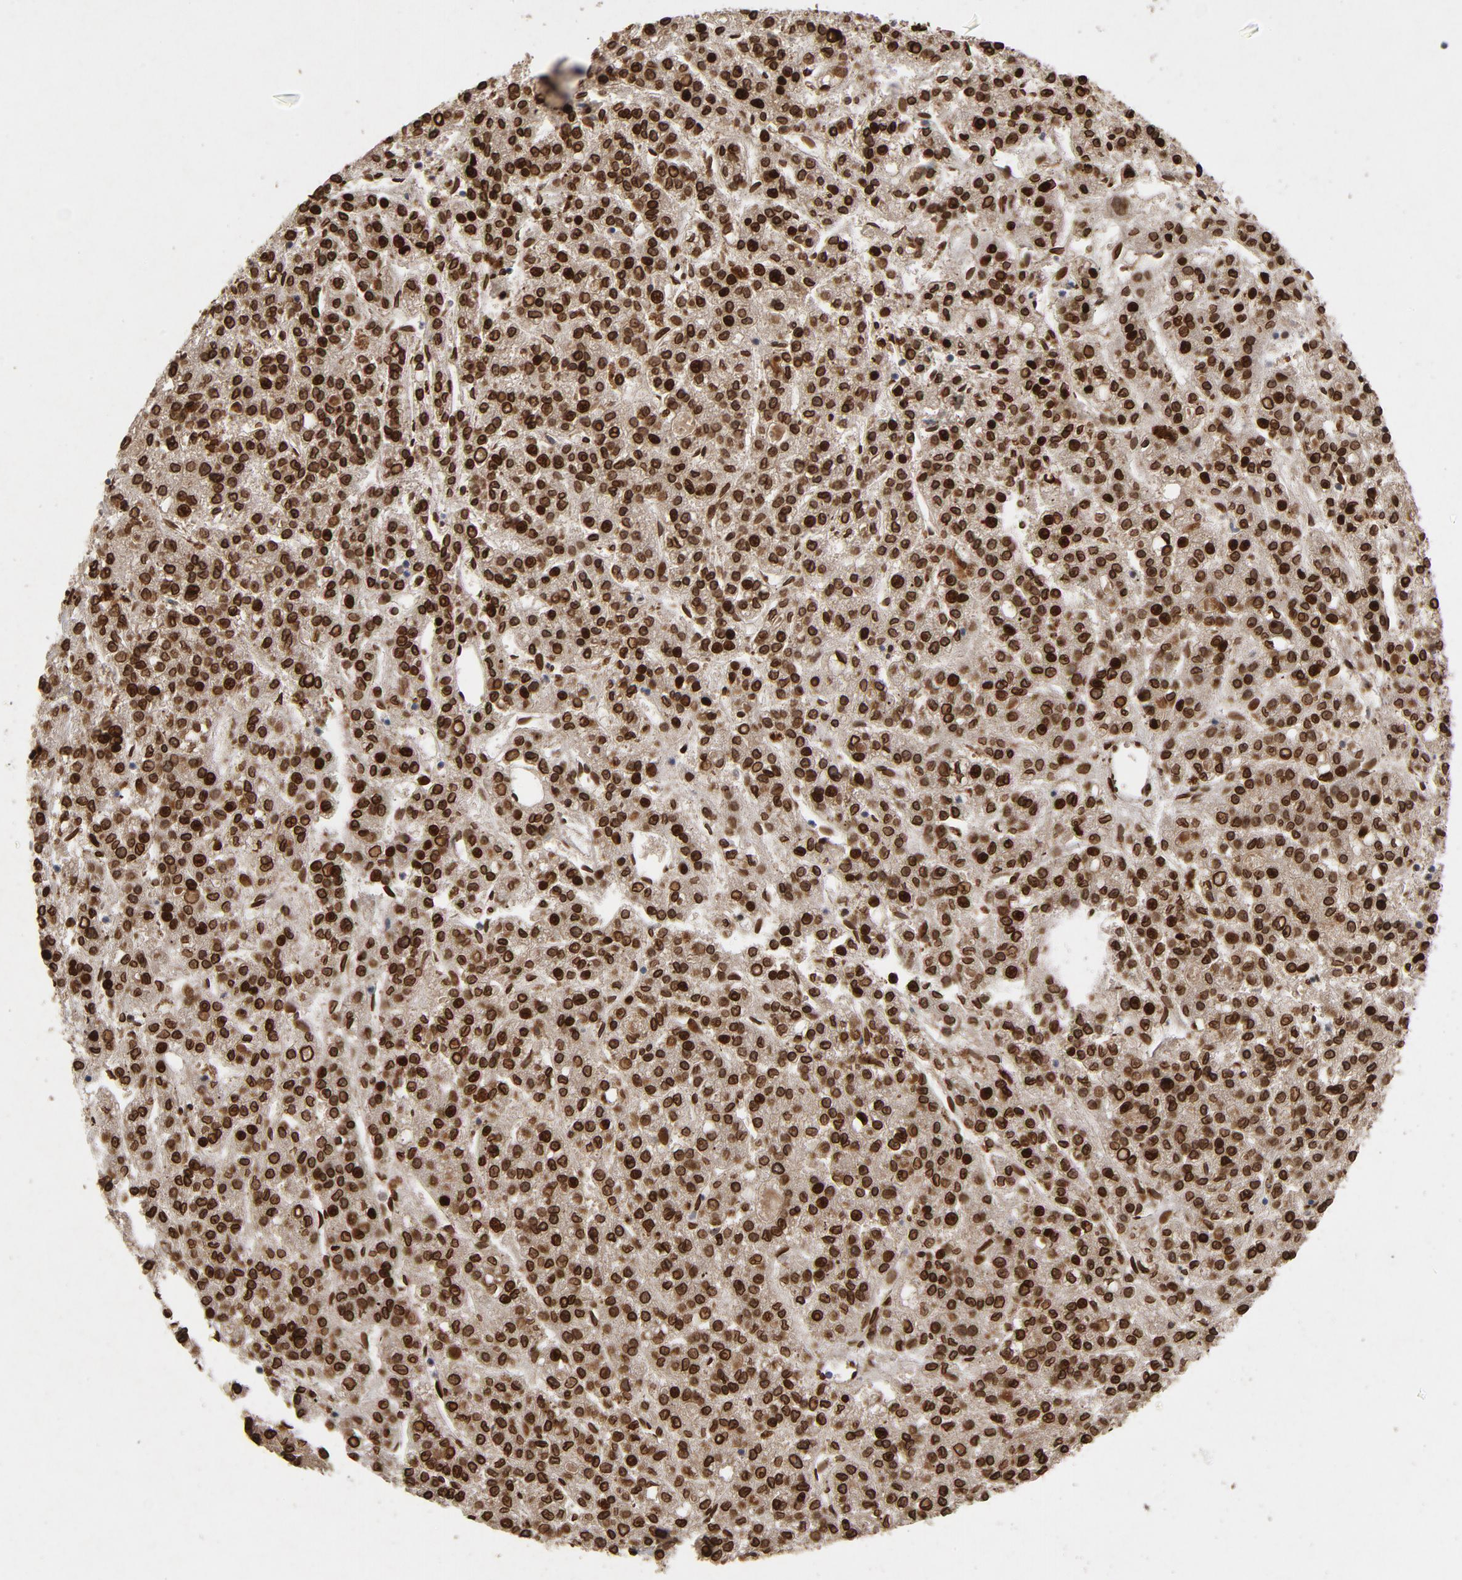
{"staining": {"intensity": "strong", "quantity": ">75%", "location": "cytoplasmic/membranous,nuclear"}, "tissue": "liver cancer", "cell_type": "Tumor cells", "image_type": "cancer", "snomed": [{"axis": "morphology", "description": "Carcinoma, Hepatocellular, NOS"}, {"axis": "topography", "description": "Liver"}], "caption": "The histopathology image demonstrates a brown stain indicating the presence of a protein in the cytoplasmic/membranous and nuclear of tumor cells in hepatocellular carcinoma (liver). (Stains: DAB (3,3'-diaminobenzidine) in brown, nuclei in blue, Microscopy: brightfield microscopy at high magnification).", "gene": "LMNA", "patient": {"sex": "male", "age": 70}}